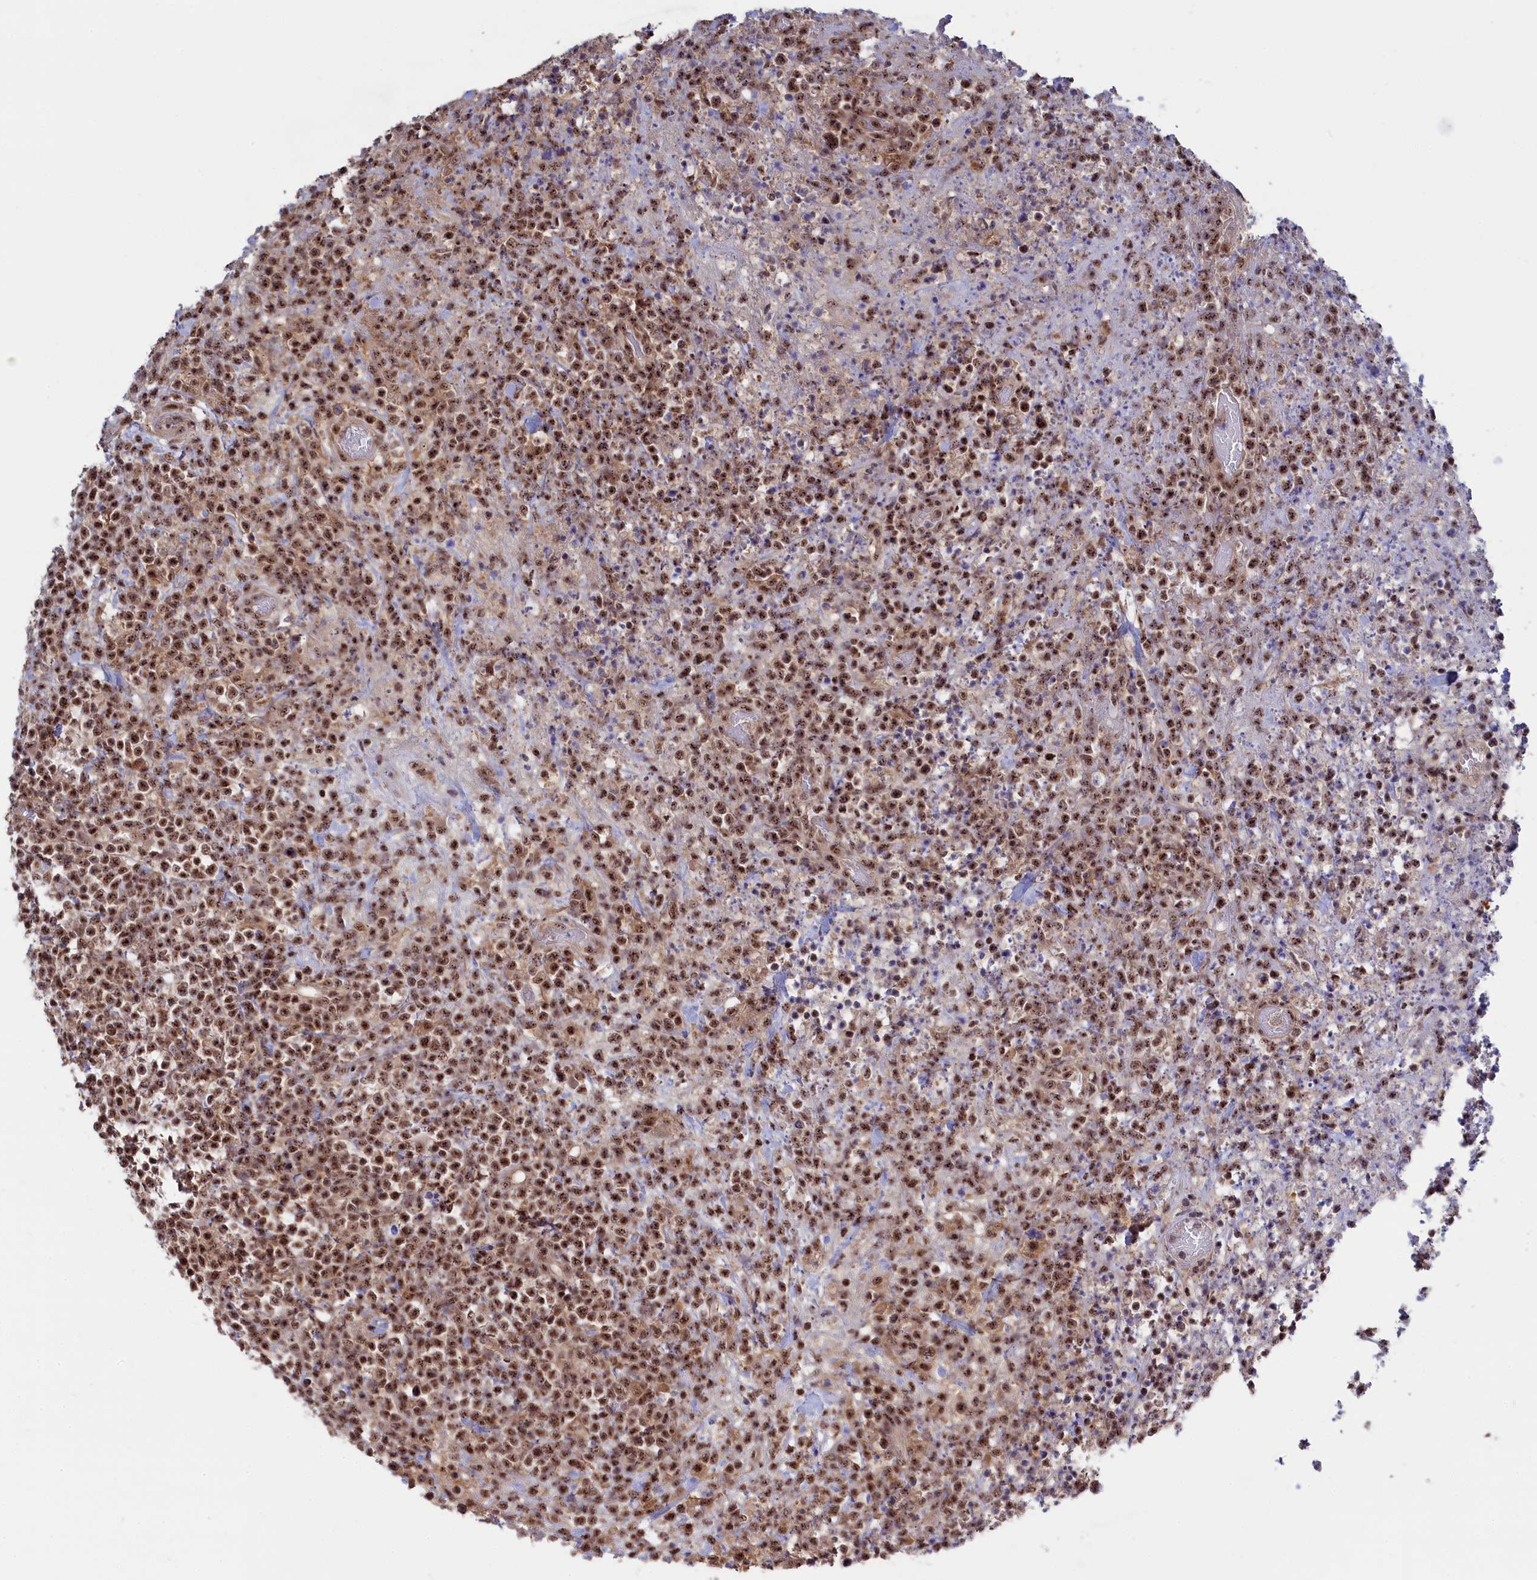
{"staining": {"intensity": "moderate", "quantity": ">75%", "location": "nuclear"}, "tissue": "lymphoma", "cell_type": "Tumor cells", "image_type": "cancer", "snomed": [{"axis": "morphology", "description": "Malignant lymphoma, non-Hodgkin's type, High grade"}, {"axis": "topography", "description": "Colon"}], "caption": "A medium amount of moderate nuclear staining is appreciated in approximately >75% of tumor cells in high-grade malignant lymphoma, non-Hodgkin's type tissue.", "gene": "TAB1", "patient": {"sex": "female", "age": 53}}